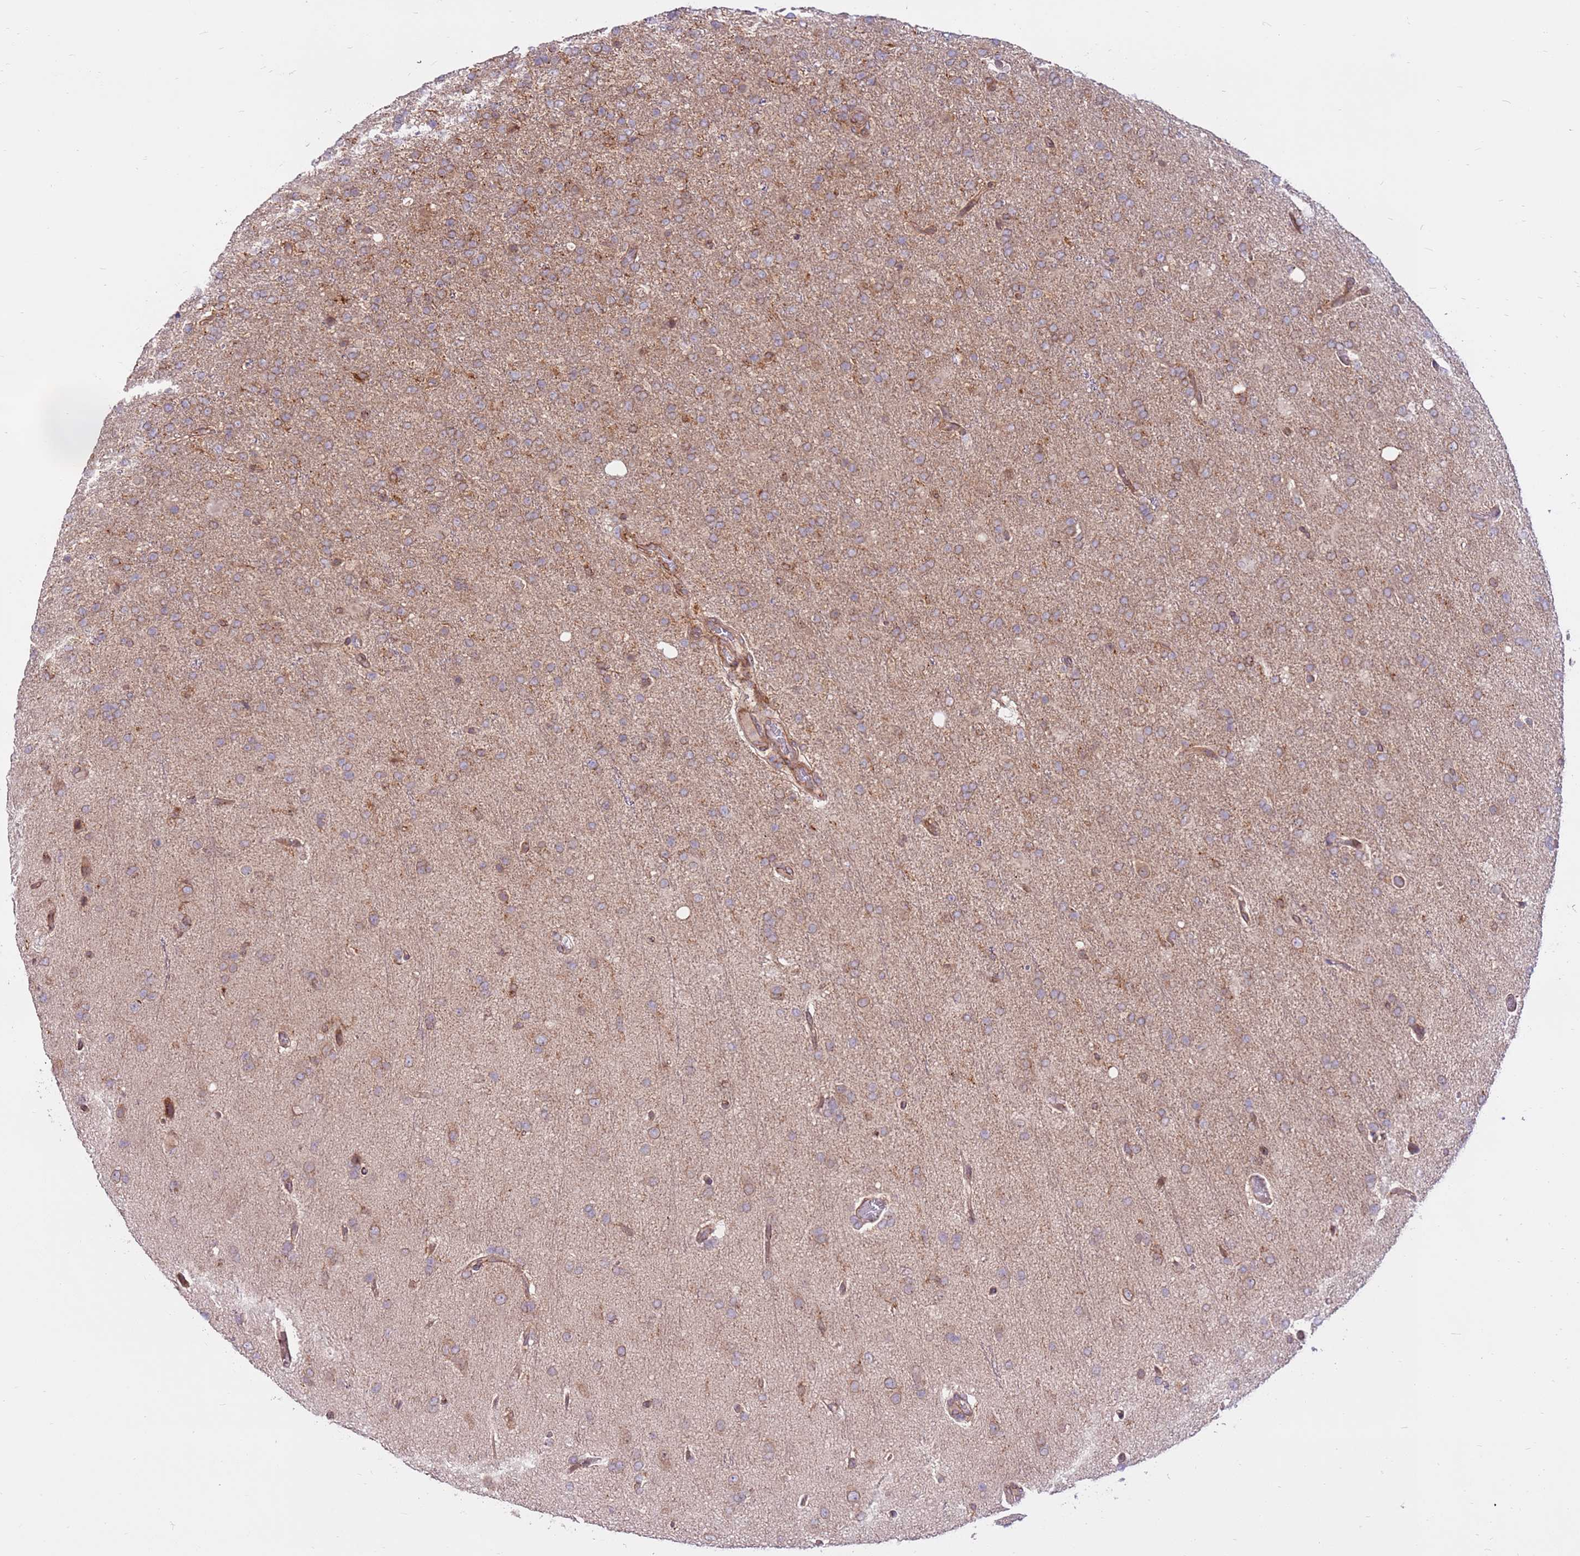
{"staining": {"intensity": "weak", "quantity": ">75%", "location": "cytoplasmic/membranous"}, "tissue": "glioma", "cell_type": "Tumor cells", "image_type": "cancer", "snomed": [{"axis": "morphology", "description": "Glioma, malignant, High grade"}, {"axis": "topography", "description": "Brain"}], "caption": "IHC histopathology image of human glioma stained for a protein (brown), which demonstrates low levels of weak cytoplasmic/membranous expression in approximately >75% of tumor cells.", "gene": "DDX19B", "patient": {"sex": "female", "age": 74}}